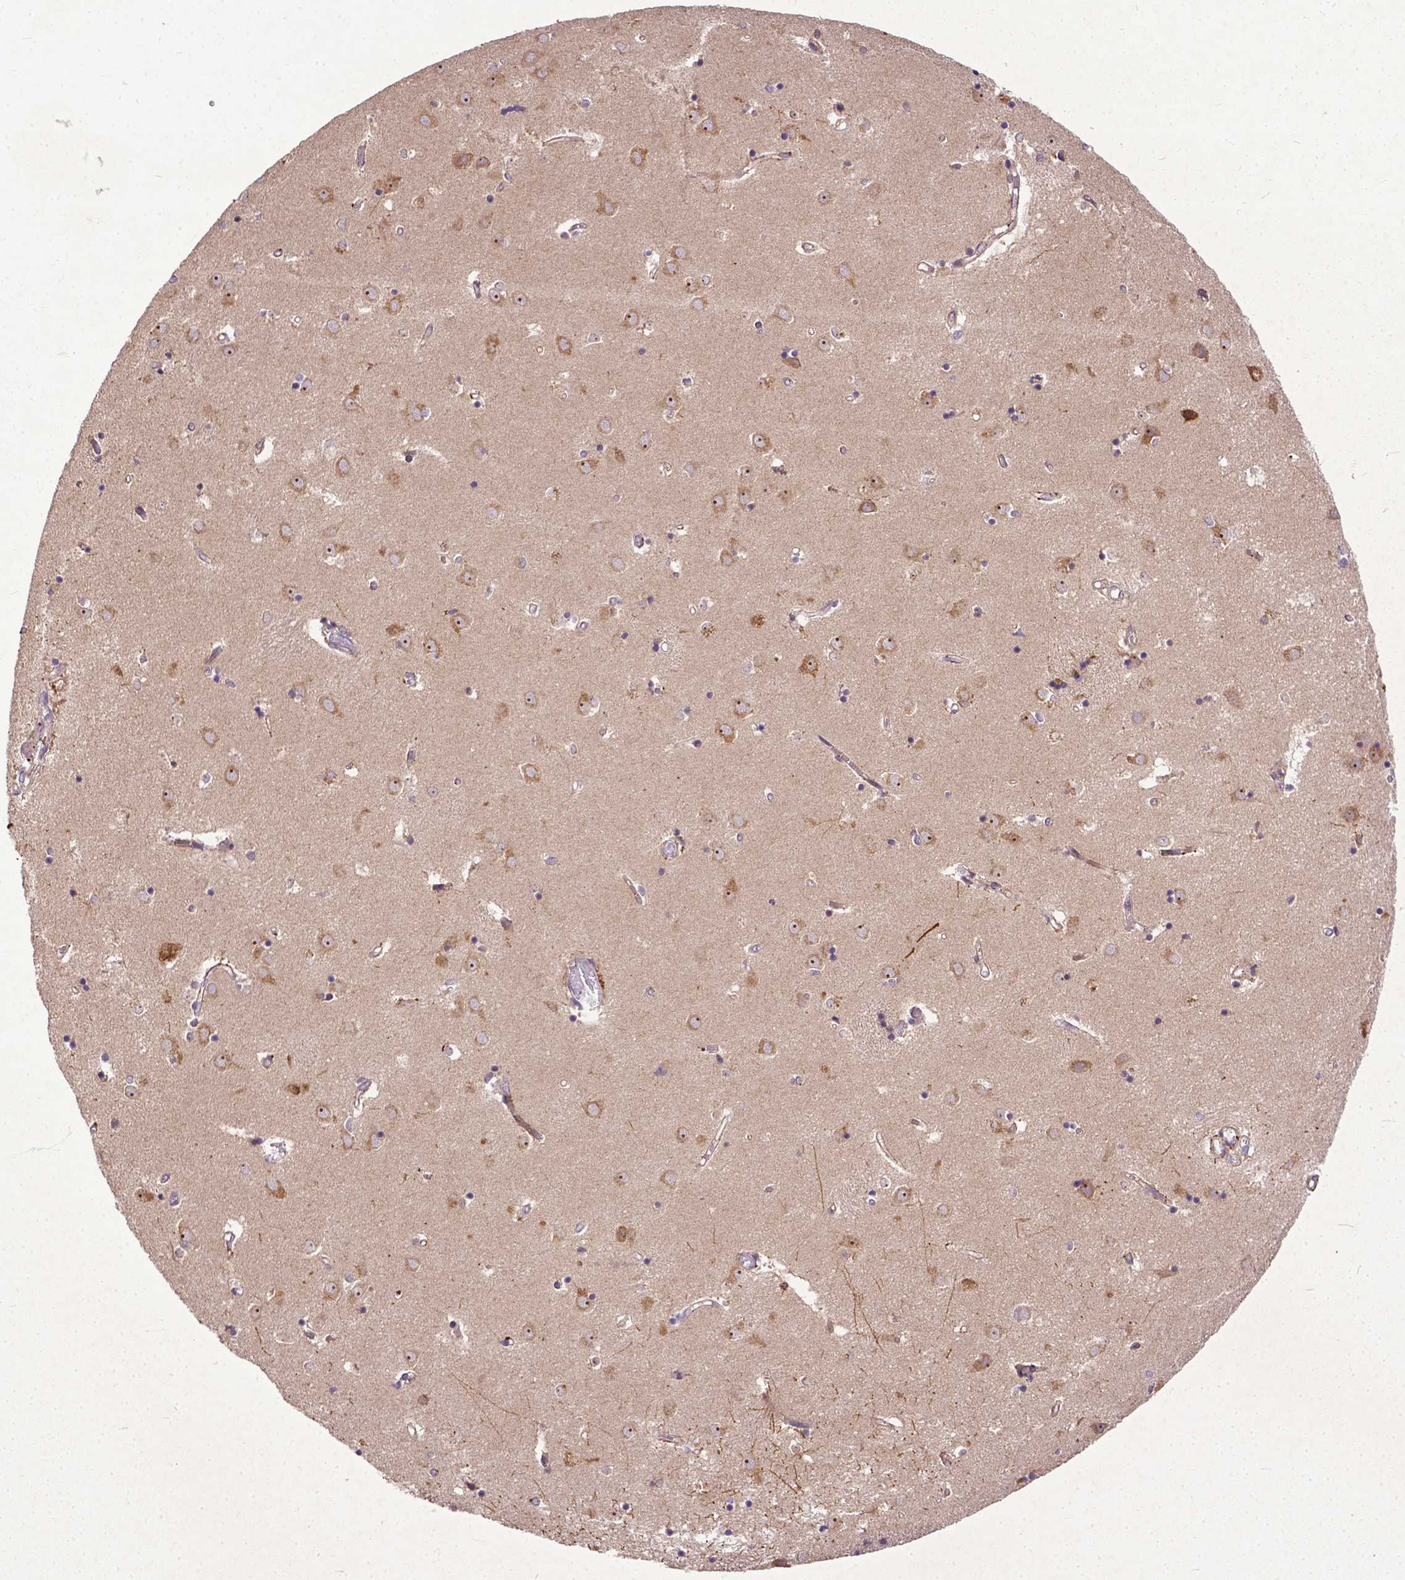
{"staining": {"intensity": "moderate", "quantity": "<25%", "location": "cytoplasmic/membranous"}, "tissue": "caudate", "cell_type": "Glial cells", "image_type": "normal", "snomed": [{"axis": "morphology", "description": "Normal tissue, NOS"}, {"axis": "topography", "description": "Lateral ventricle wall"}], "caption": "Caudate stained with a brown dye exhibits moderate cytoplasmic/membranous positive positivity in about <25% of glial cells.", "gene": "PARP3", "patient": {"sex": "male", "age": 54}}